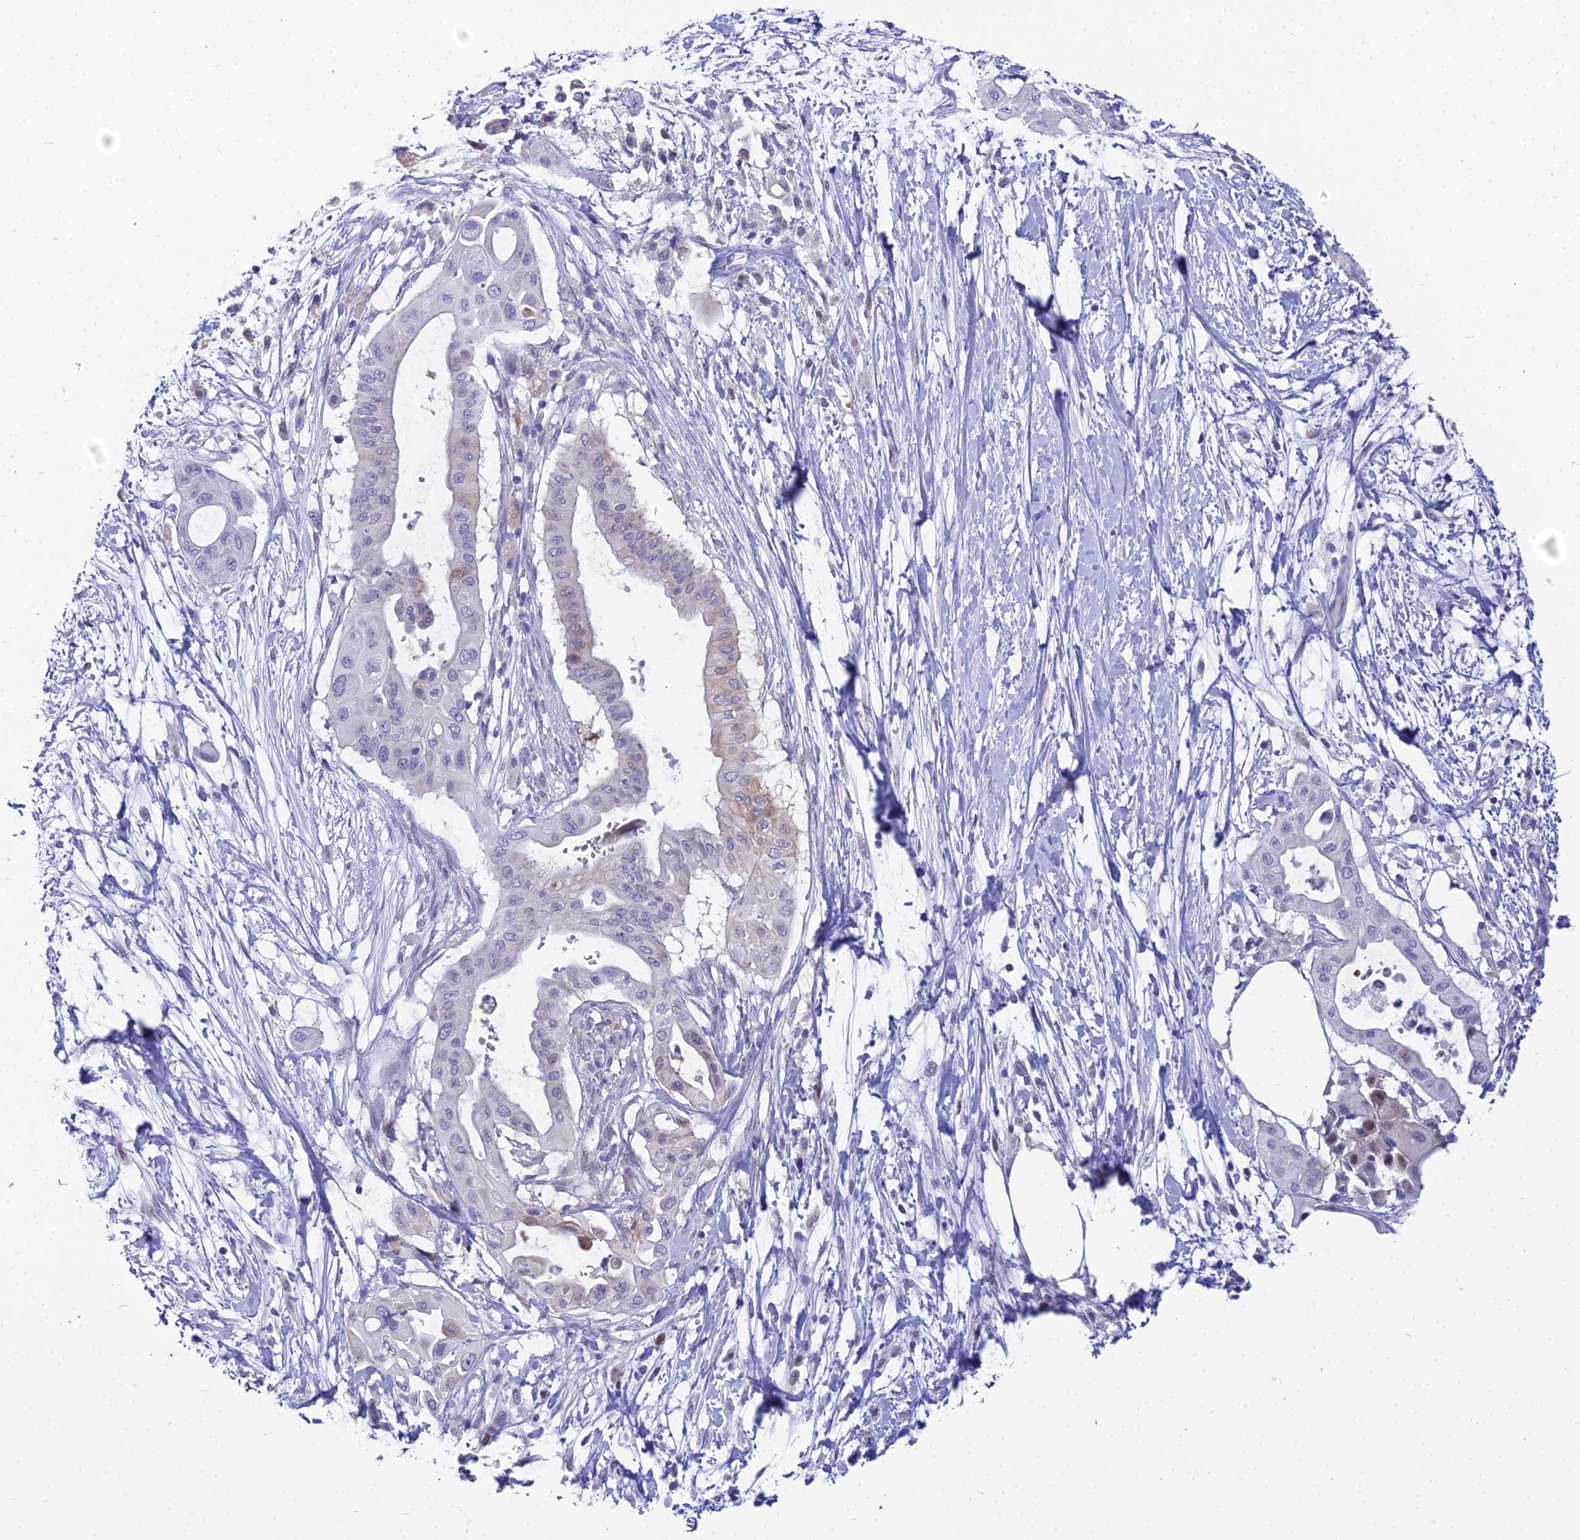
{"staining": {"intensity": "weak", "quantity": "<25%", "location": "cytoplasmic/membranous,nuclear"}, "tissue": "pancreatic cancer", "cell_type": "Tumor cells", "image_type": "cancer", "snomed": [{"axis": "morphology", "description": "Adenocarcinoma, NOS"}, {"axis": "topography", "description": "Pancreas"}], "caption": "Immunohistochemistry (IHC) histopathology image of neoplastic tissue: human adenocarcinoma (pancreatic) stained with DAB (3,3'-diaminobenzidine) shows no significant protein positivity in tumor cells.", "gene": "ZMIZ1", "patient": {"sex": "male", "age": 68}}